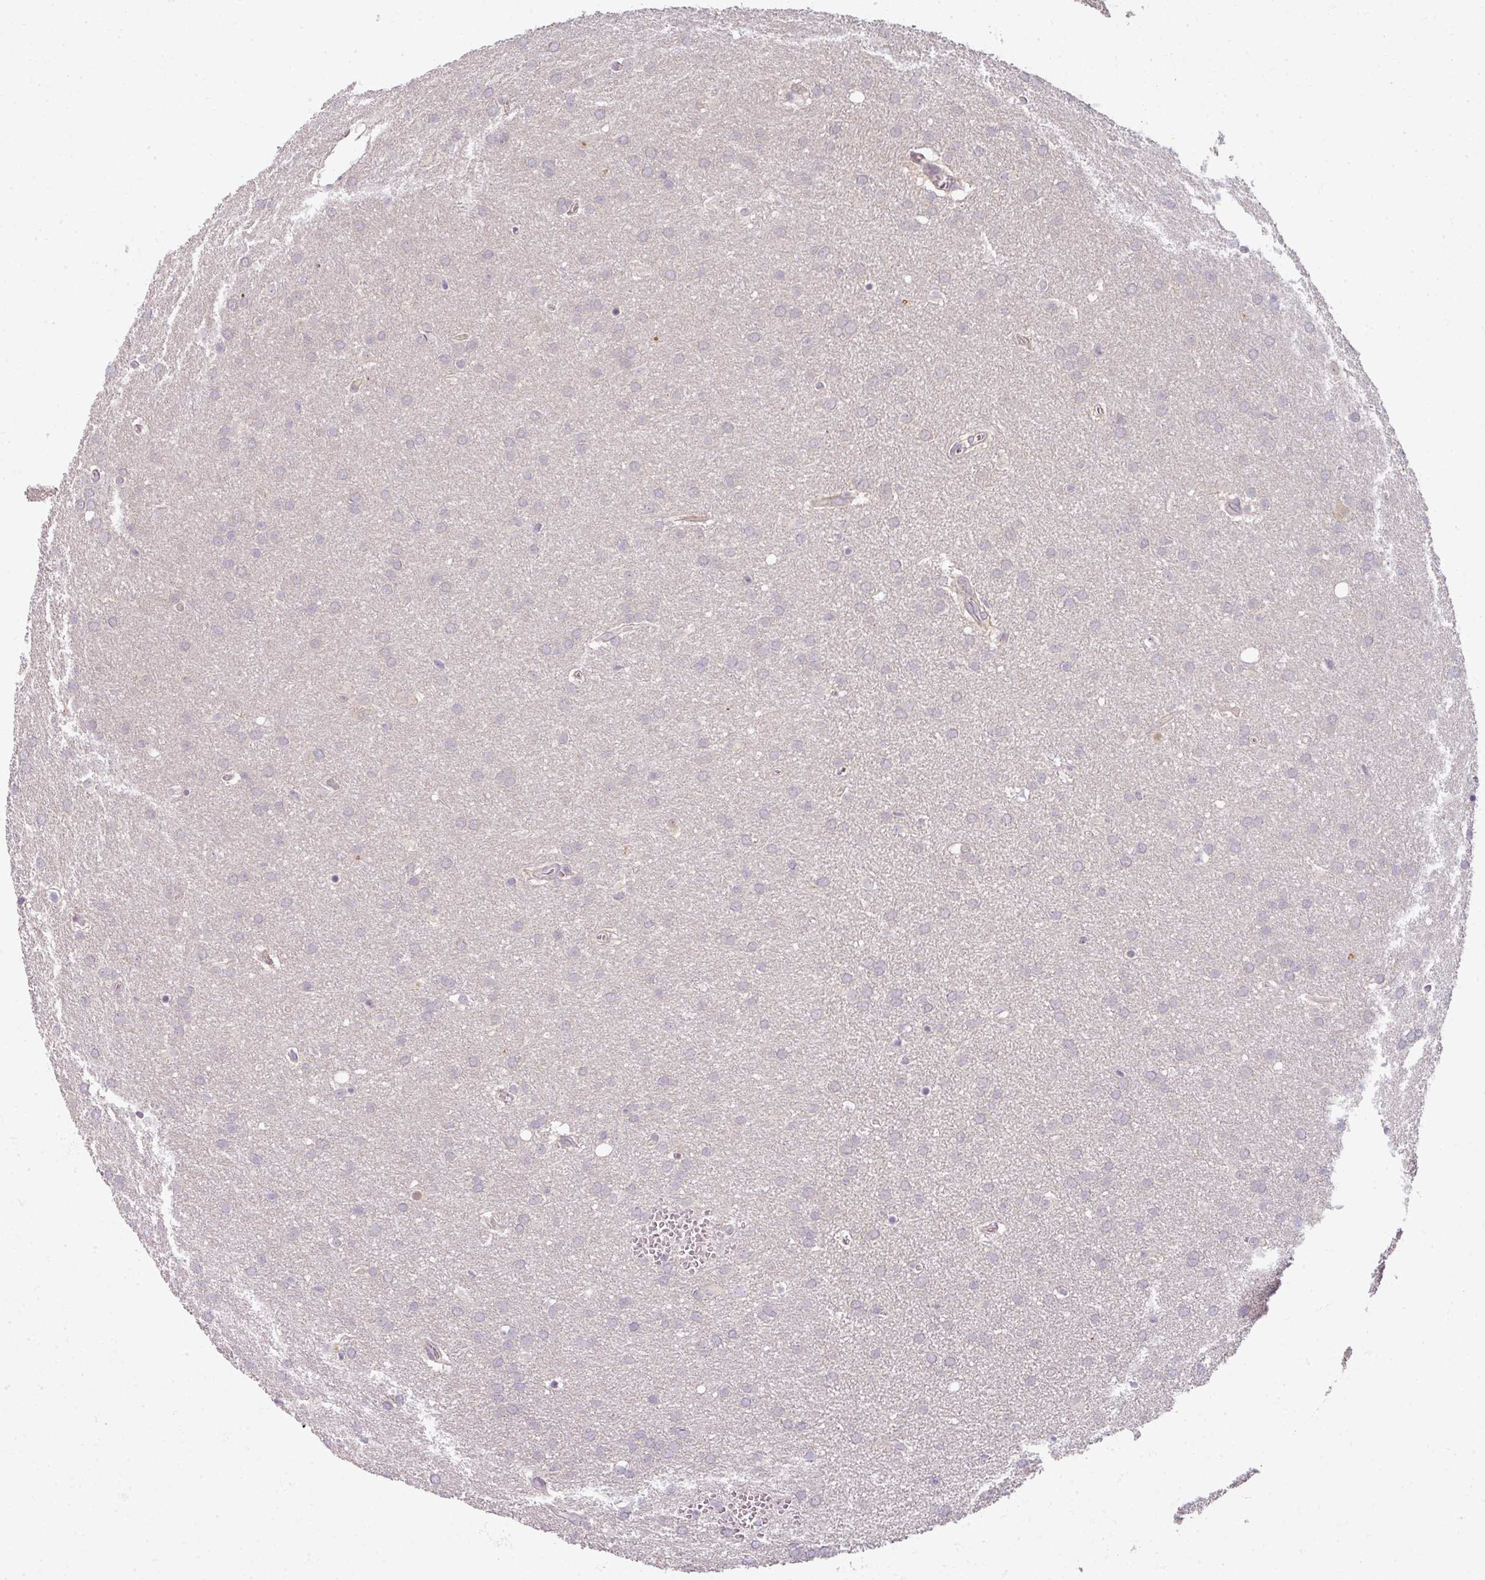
{"staining": {"intensity": "negative", "quantity": "none", "location": "none"}, "tissue": "glioma", "cell_type": "Tumor cells", "image_type": "cancer", "snomed": [{"axis": "morphology", "description": "Glioma, malignant, Low grade"}, {"axis": "topography", "description": "Brain"}], "caption": "High magnification brightfield microscopy of glioma stained with DAB (3,3'-diaminobenzidine) (brown) and counterstained with hematoxylin (blue): tumor cells show no significant expression.", "gene": "MYMK", "patient": {"sex": "female", "age": 32}}